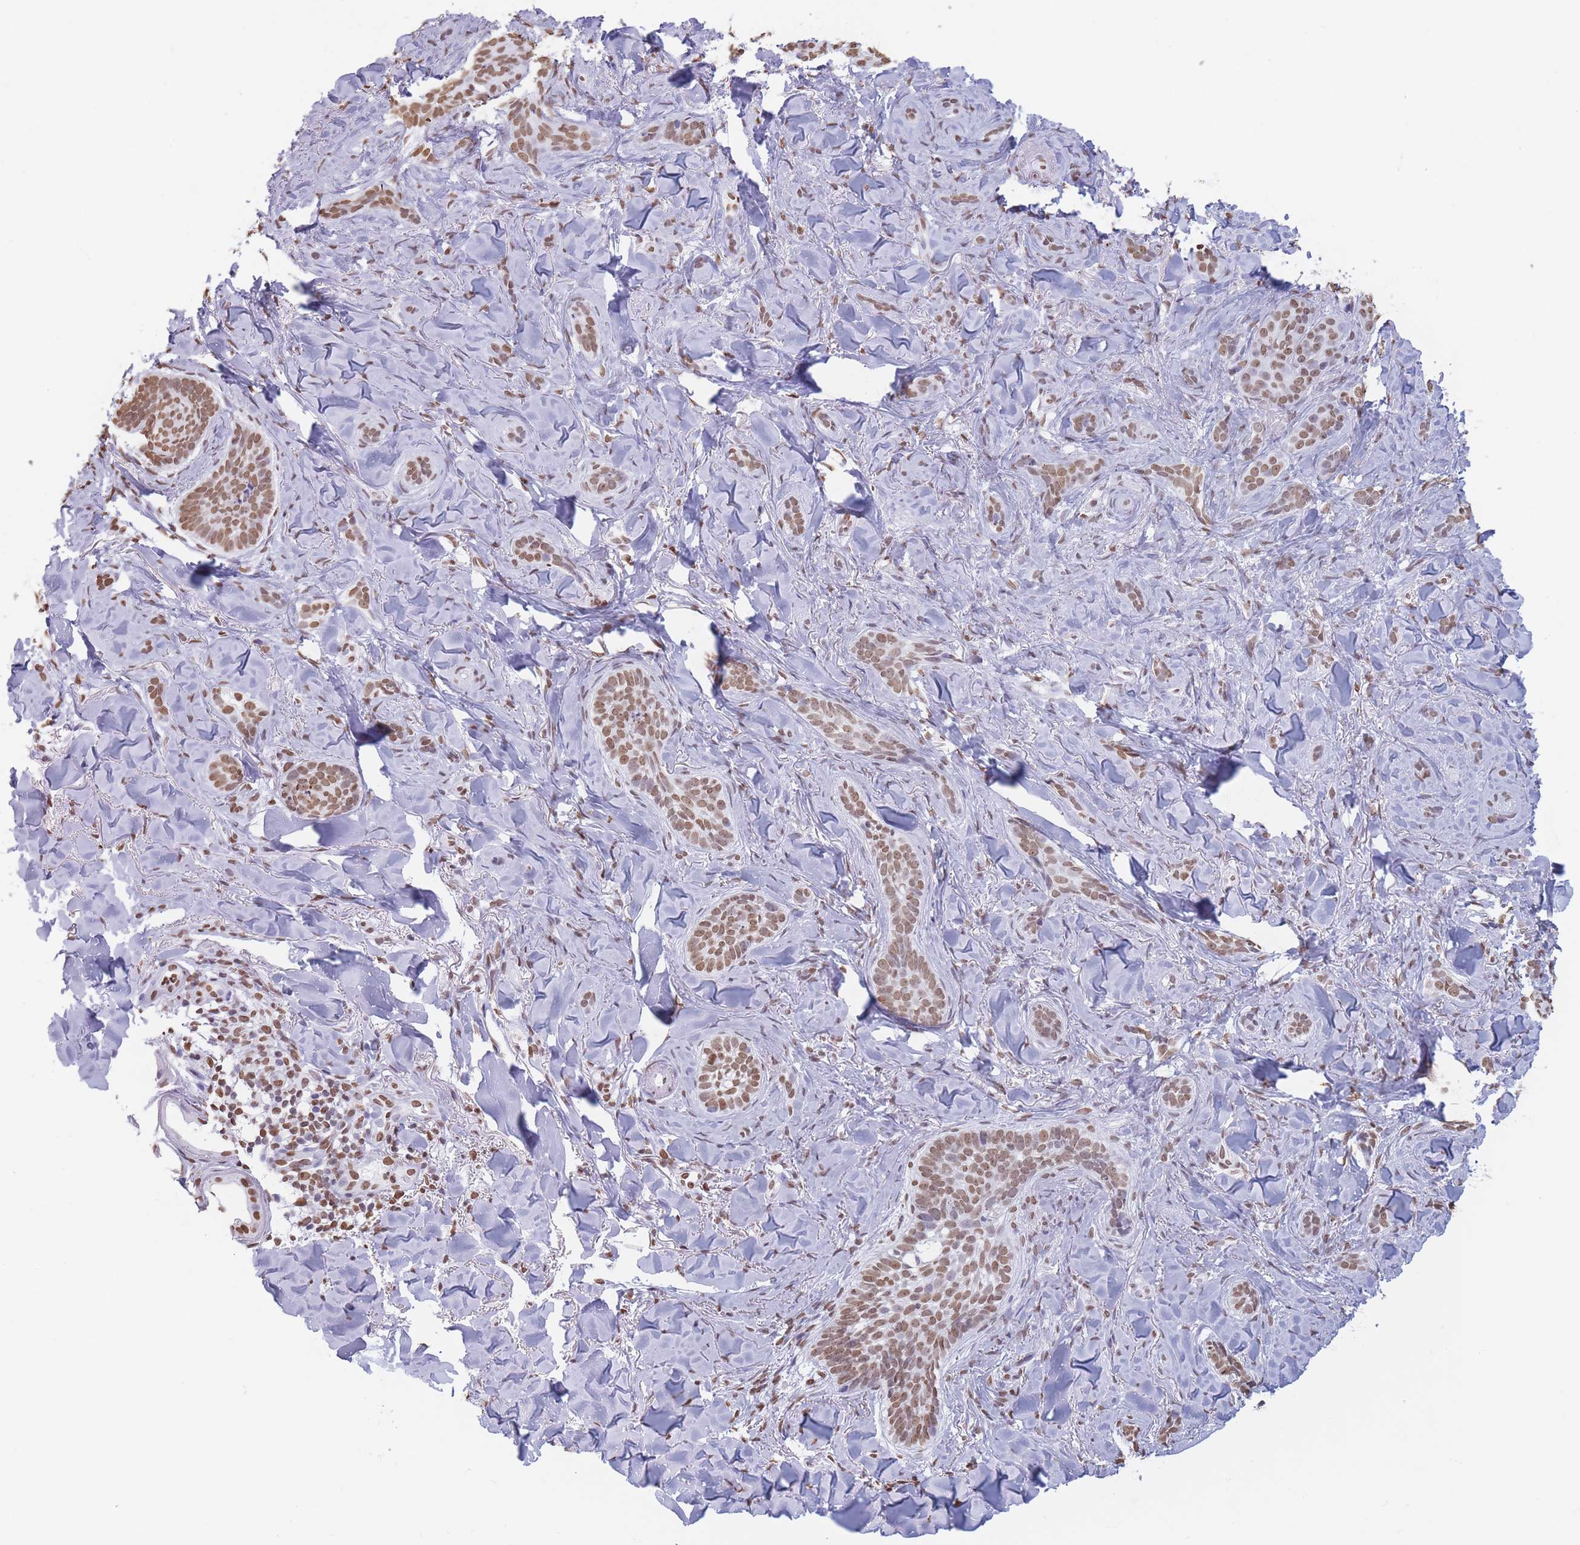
{"staining": {"intensity": "moderate", "quantity": ">75%", "location": "nuclear"}, "tissue": "skin cancer", "cell_type": "Tumor cells", "image_type": "cancer", "snomed": [{"axis": "morphology", "description": "Basal cell carcinoma"}, {"axis": "topography", "description": "Skin"}], "caption": "Moderate nuclear staining for a protein is seen in about >75% of tumor cells of basal cell carcinoma (skin) using IHC.", "gene": "RYK", "patient": {"sex": "female", "age": 55}}